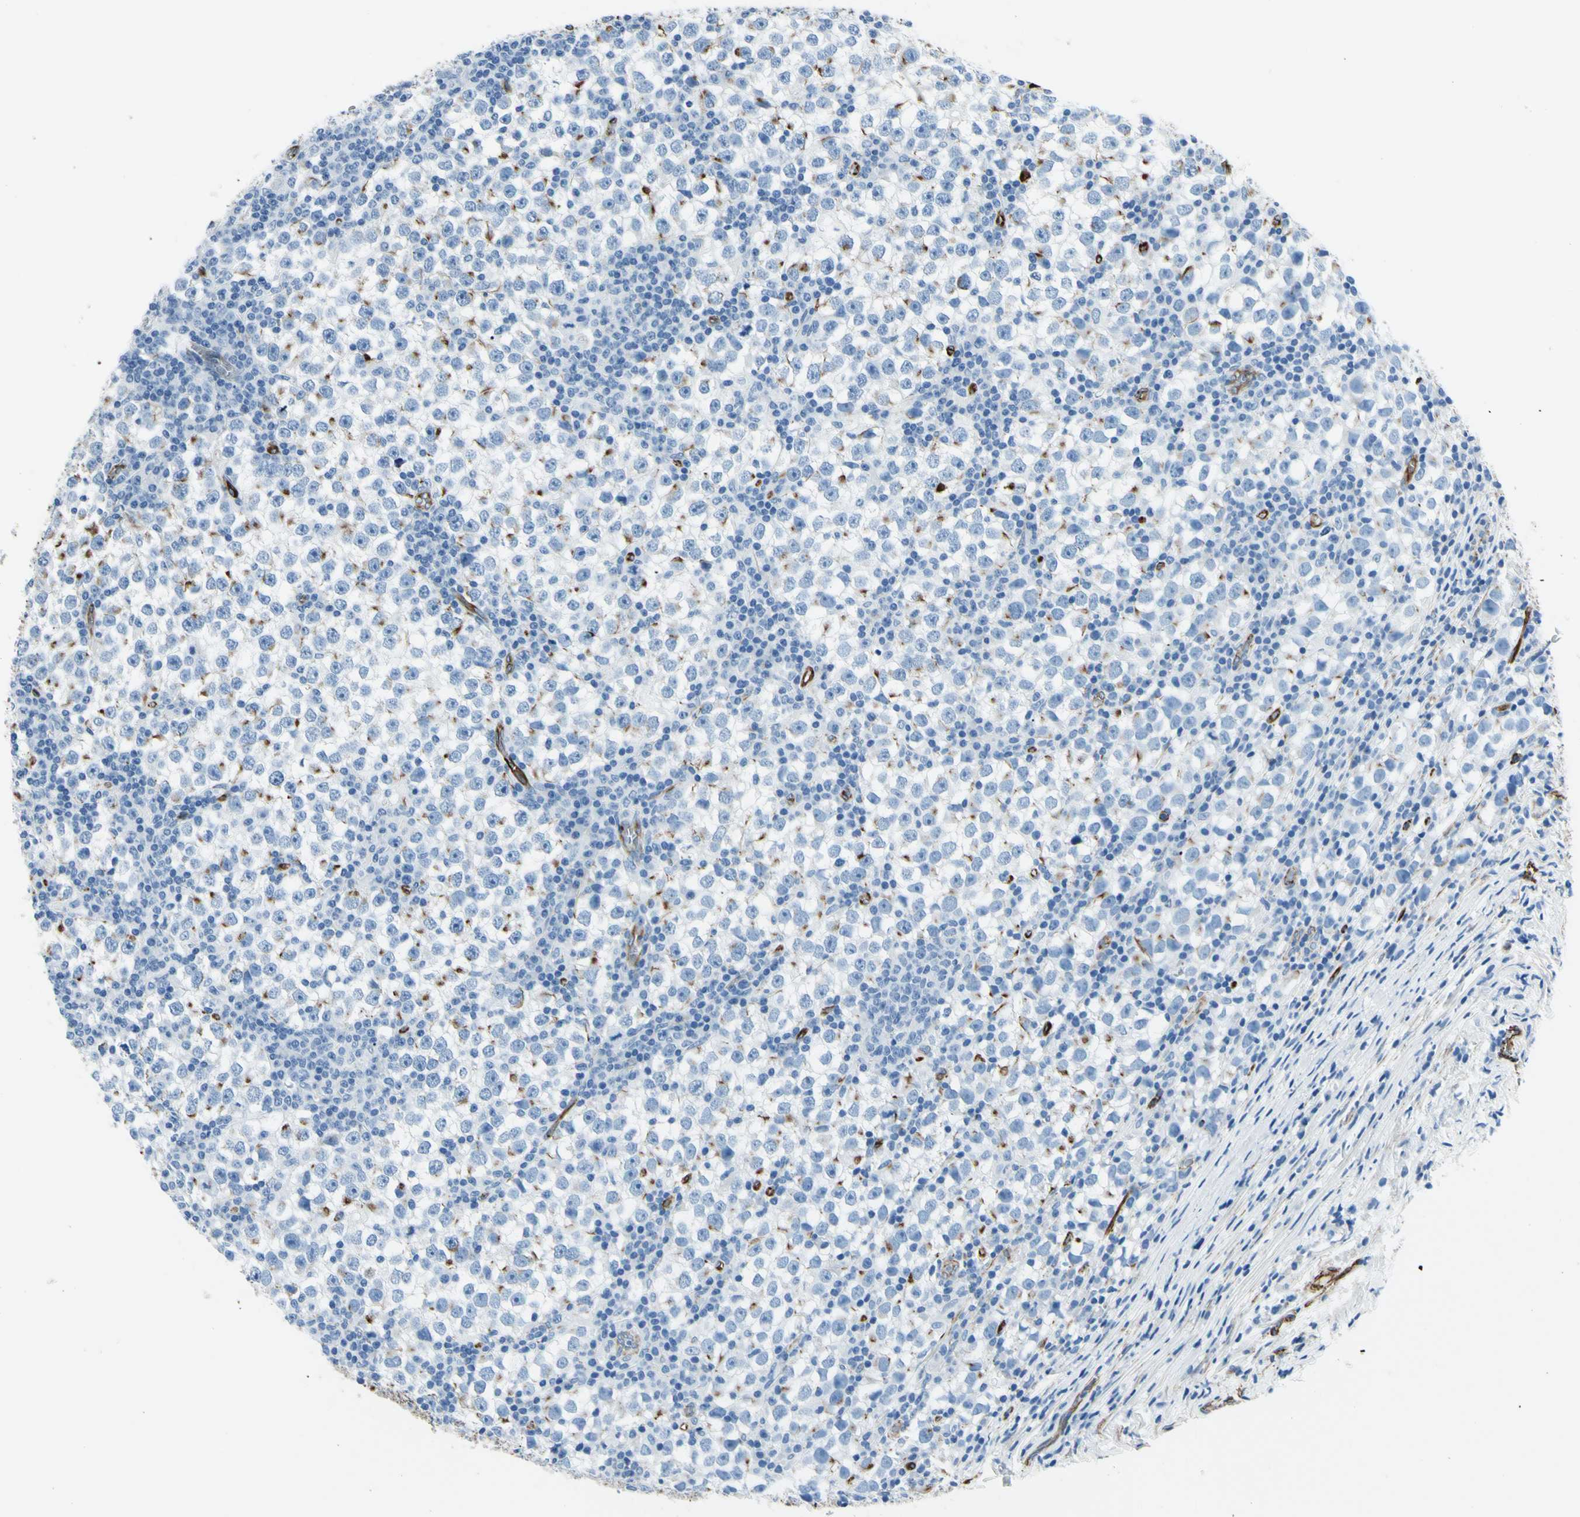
{"staining": {"intensity": "negative", "quantity": "none", "location": "none"}, "tissue": "testis cancer", "cell_type": "Tumor cells", "image_type": "cancer", "snomed": [{"axis": "morphology", "description": "Seminoma, NOS"}, {"axis": "topography", "description": "Testis"}], "caption": "Immunohistochemistry (IHC) of human testis cancer (seminoma) displays no positivity in tumor cells.", "gene": "PTH2R", "patient": {"sex": "male", "age": 65}}